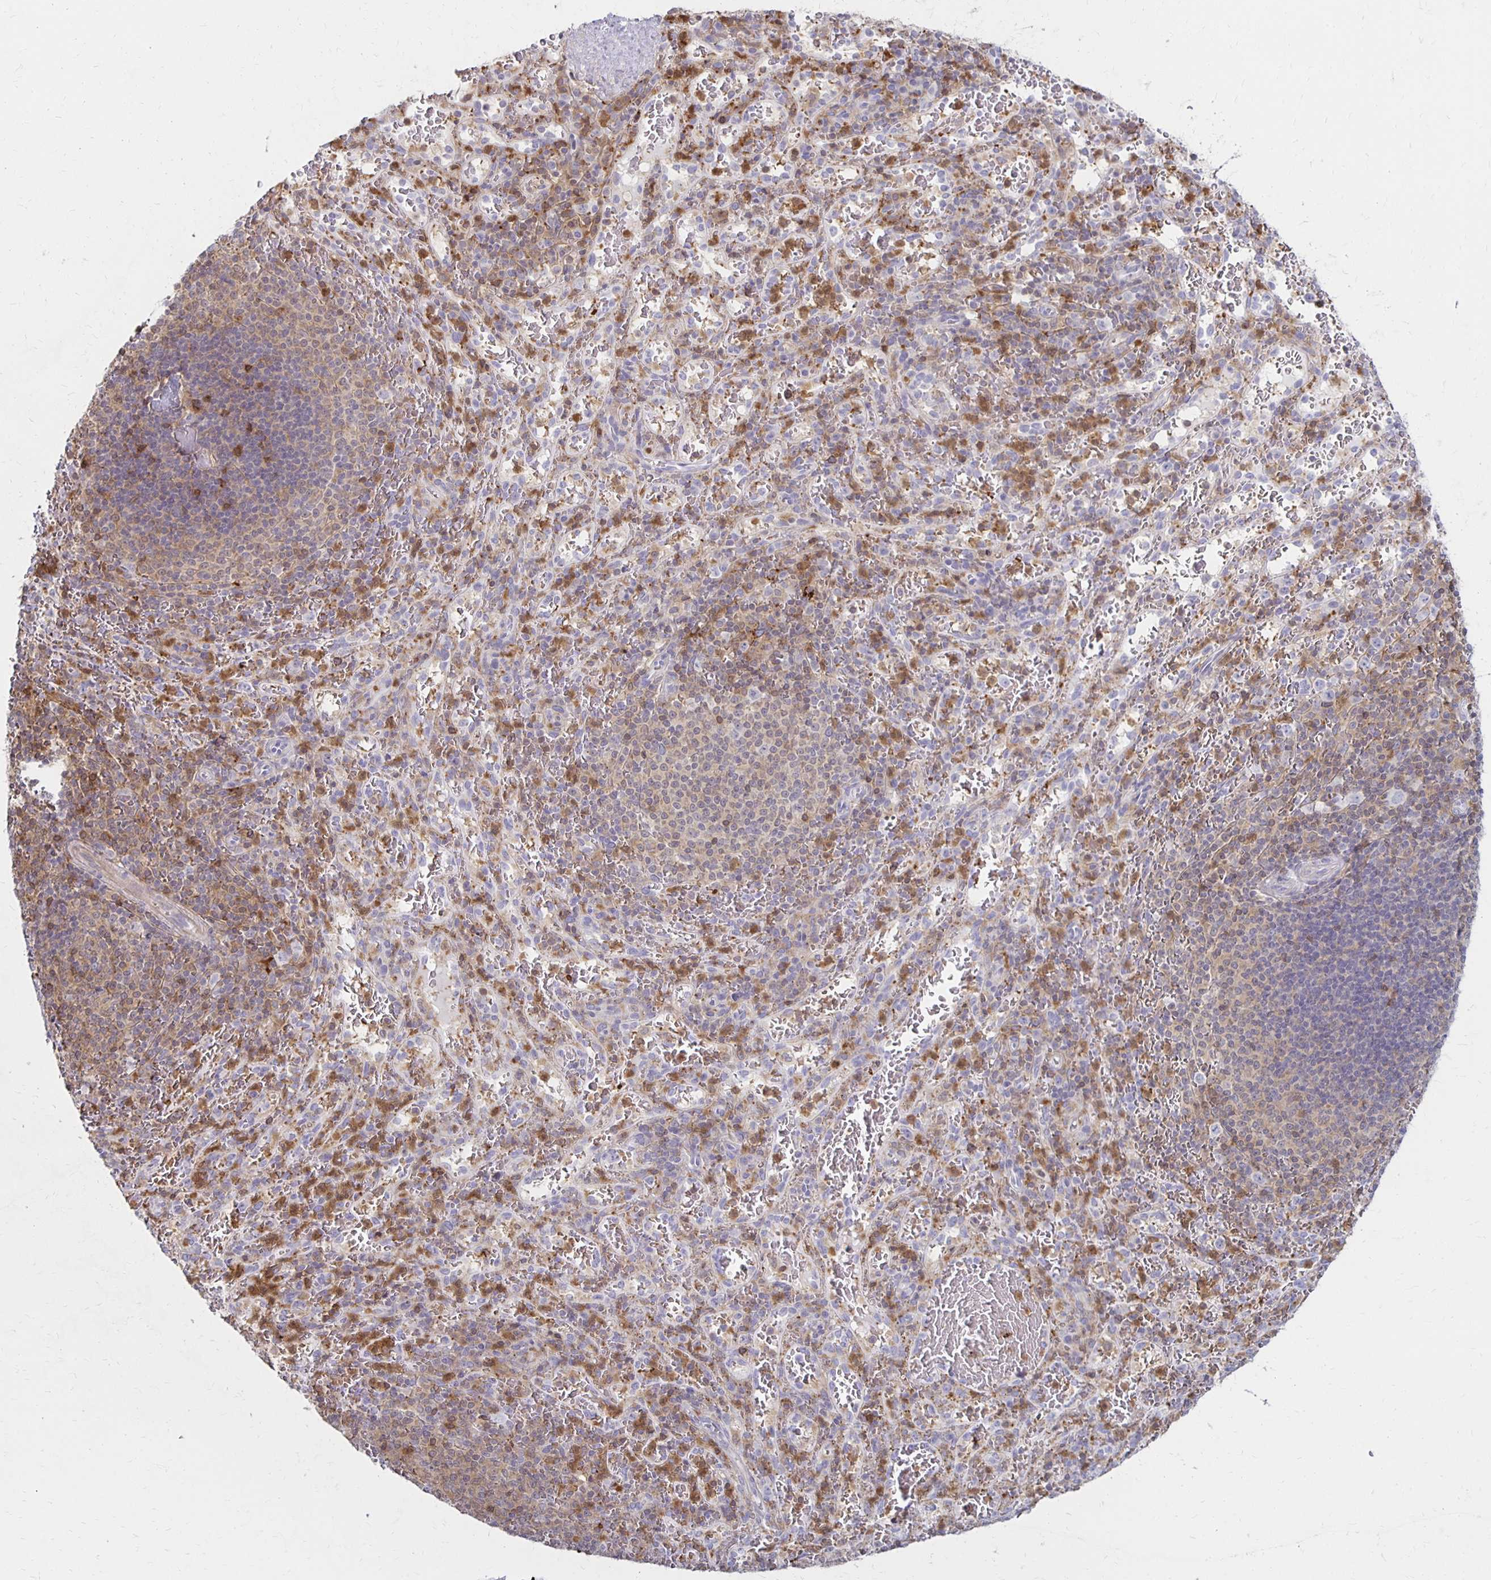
{"staining": {"intensity": "moderate", "quantity": "25%-75%", "location": "cytoplasmic/membranous"}, "tissue": "spleen", "cell_type": "Cells in red pulp", "image_type": "normal", "snomed": [{"axis": "morphology", "description": "Normal tissue, NOS"}, {"axis": "topography", "description": "Spleen"}], "caption": "Immunohistochemistry (IHC) histopathology image of unremarkable spleen: human spleen stained using IHC displays medium levels of moderate protein expression localized specifically in the cytoplasmic/membranous of cells in red pulp, appearing as a cytoplasmic/membranous brown color.", "gene": "CCL21", "patient": {"sex": "male", "age": 57}}